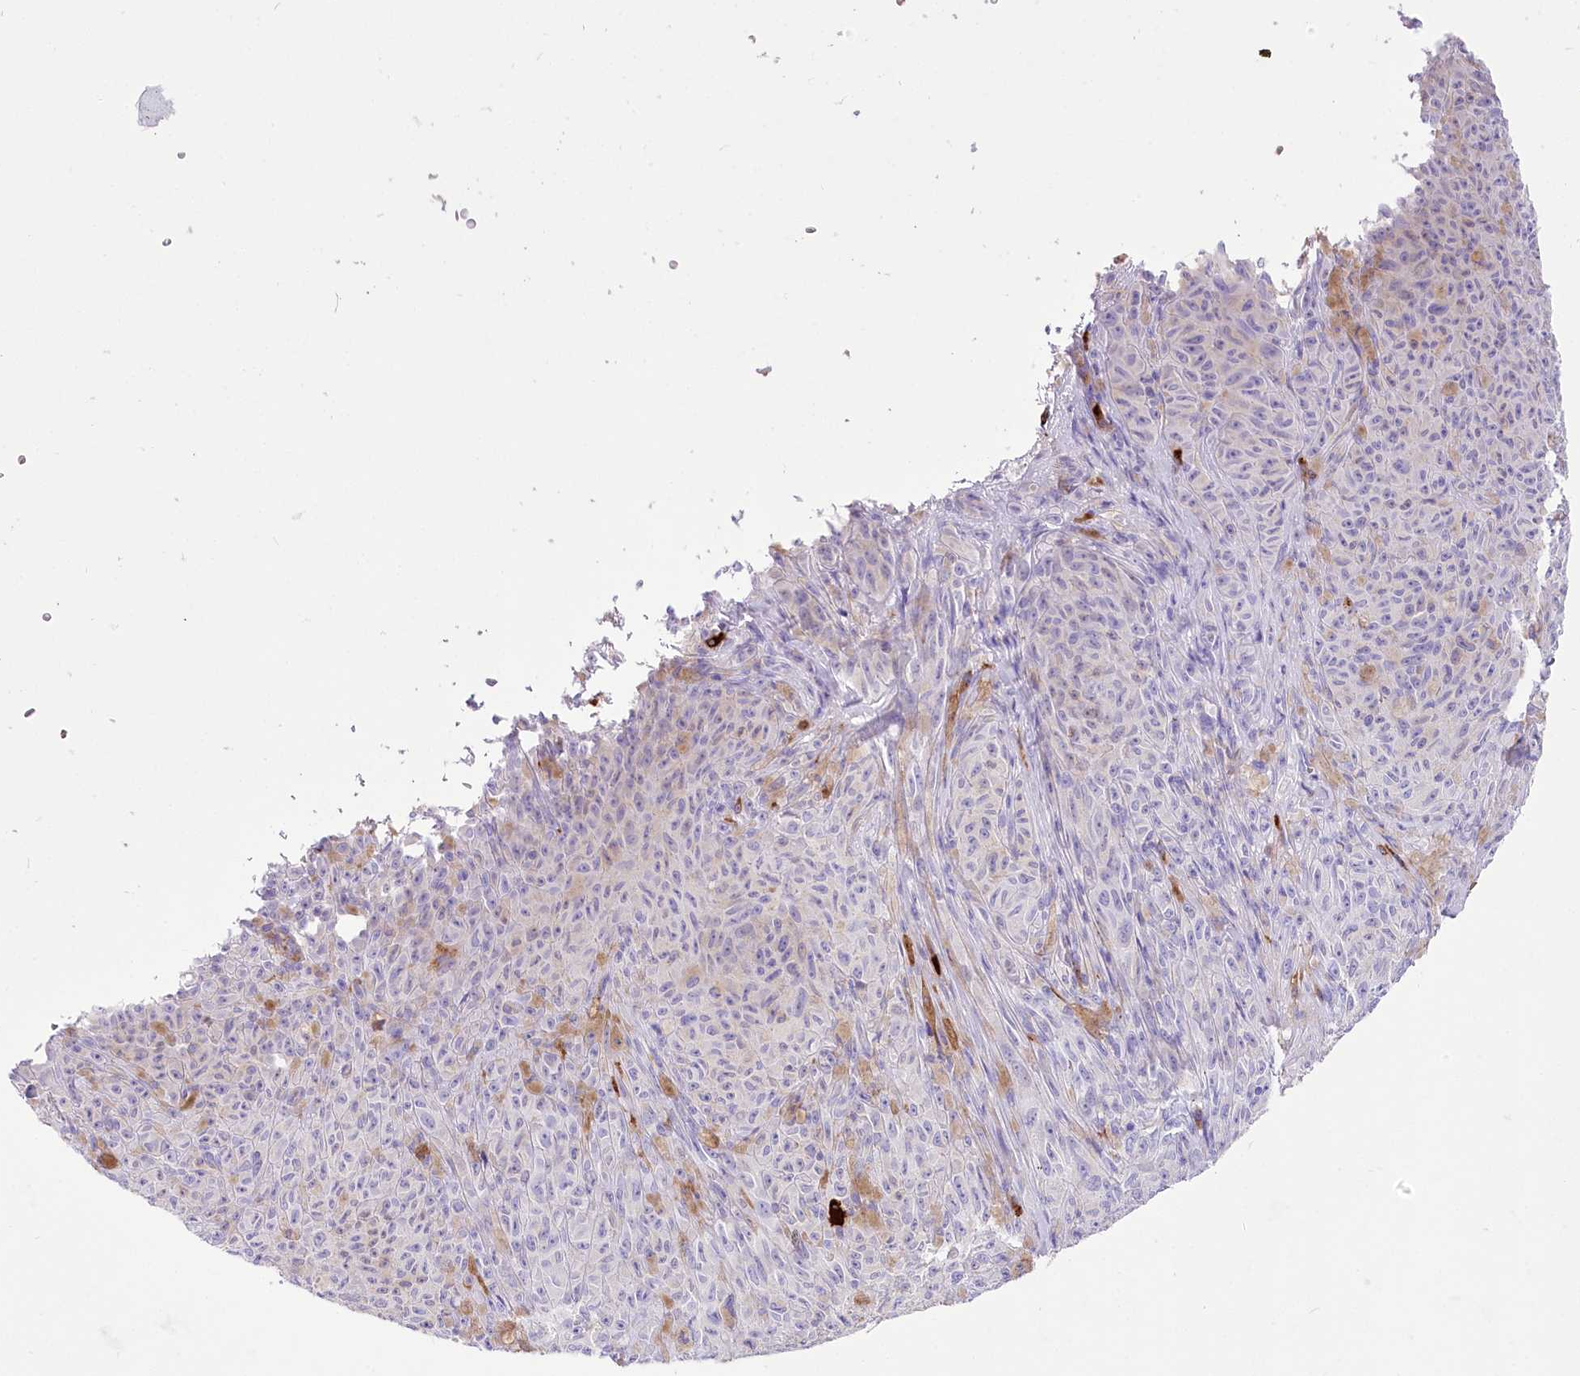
{"staining": {"intensity": "negative", "quantity": "none", "location": "none"}, "tissue": "melanoma", "cell_type": "Tumor cells", "image_type": "cancer", "snomed": [{"axis": "morphology", "description": "Malignant melanoma, NOS"}, {"axis": "topography", "description": "Skin"}], "caption": "Tumor cells are negative for brown protein staining in malignant melanoma.", "gene": "DNAJC19", "patient": {"sex": "female", "age": 82}}